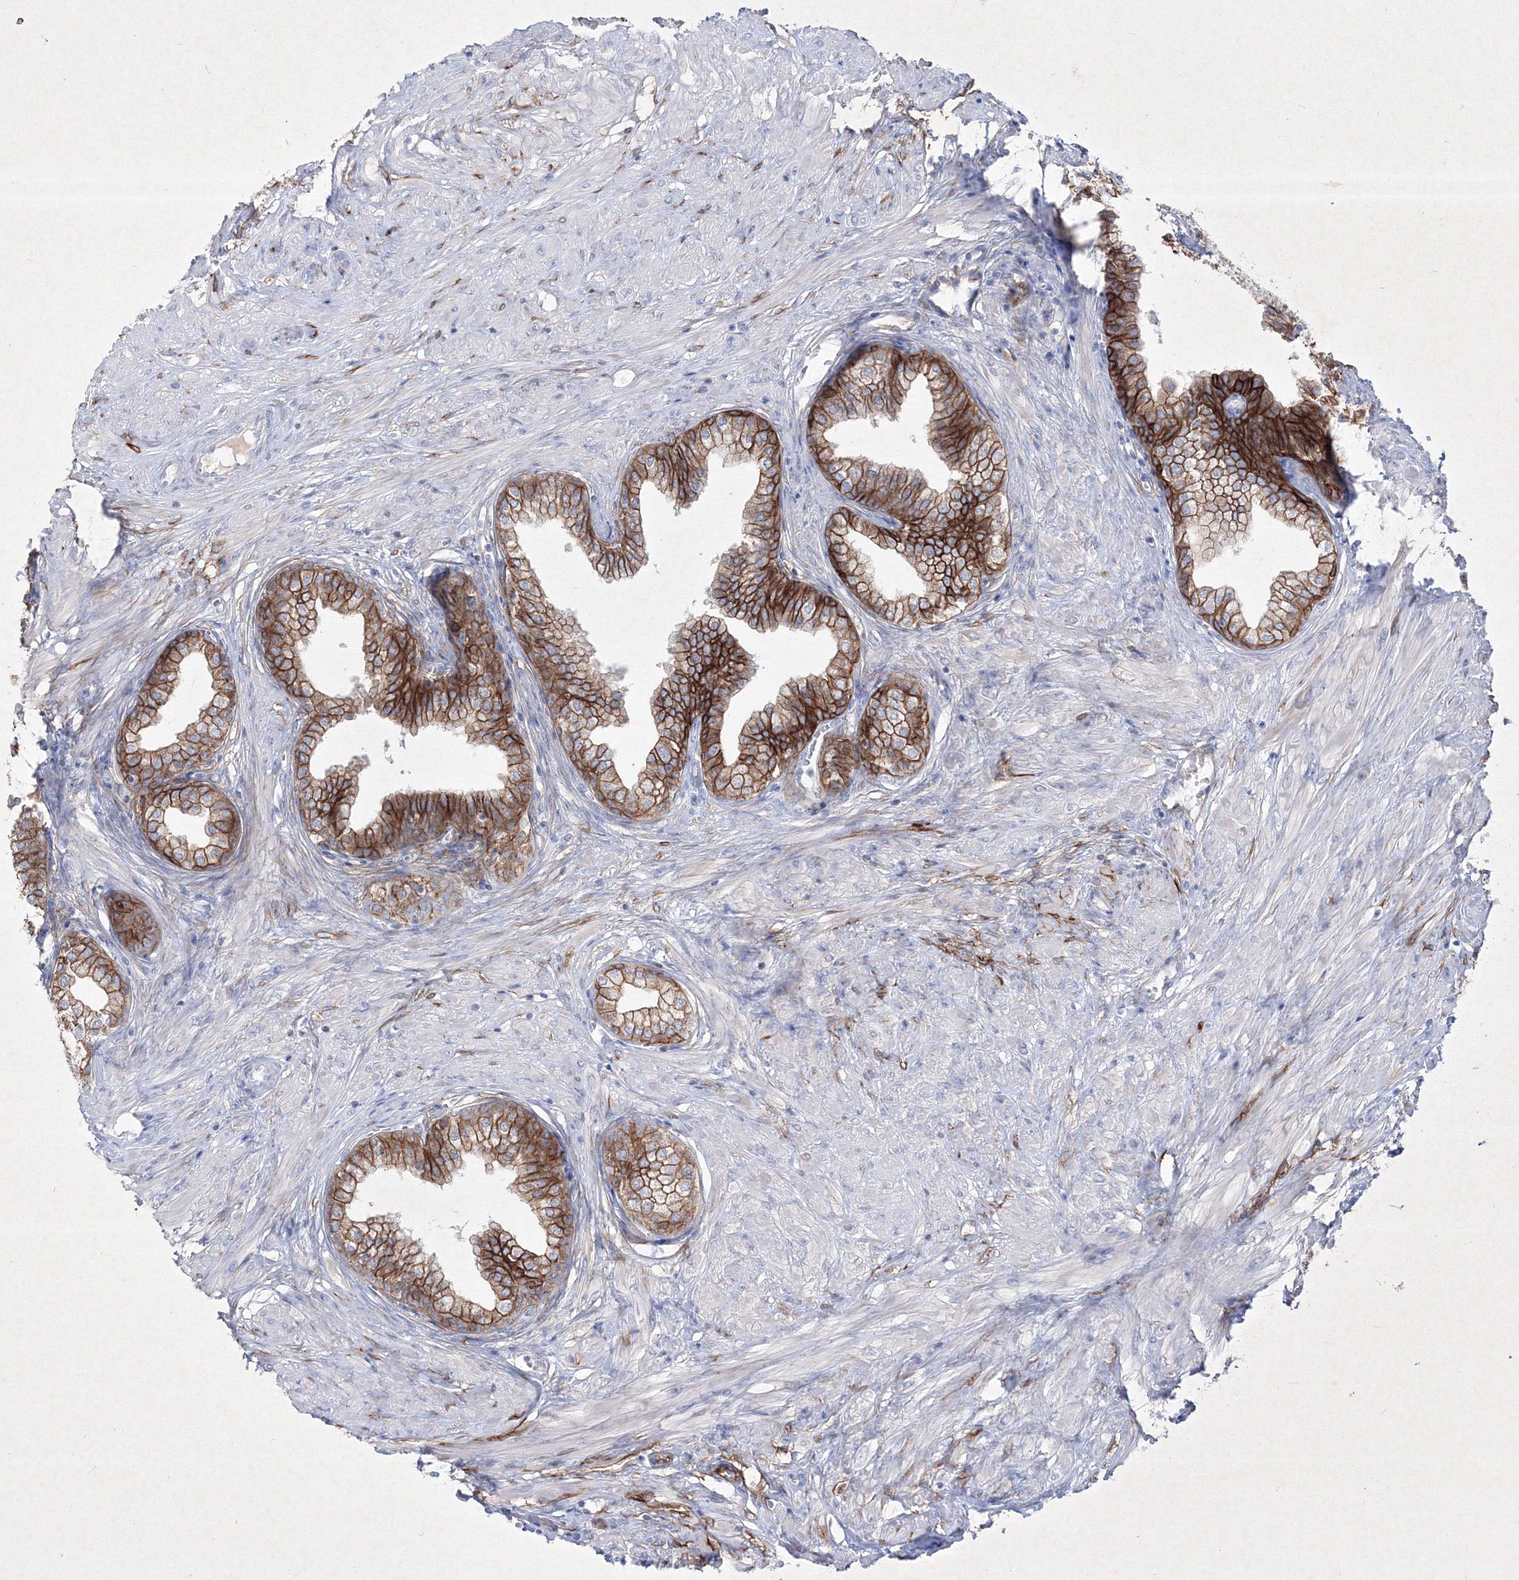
{"staining": {"intensity": "strong", "quantity": ">75%", "location": "cytoplasmic/membranous"}, "tissue": "prostate", "cell_type": "Glandular cells", "image_type": "normal", "snomed": [{"axis": "morphology", "description": "Normal tissue, NOS"}, {"axis": "morphology", "description": "Urothelial carcinoma, Low grade"}, {"axis": "topography", "description": "Urinary bladder"}, {"axis": "topography", "description": "Prostate"}], "caption": "IHC micrograph of normal human prostate stained for a protein (brown), which exhibits high levels of strong cytoplasmic/membranous staining in approximately >75% of glandular cells.", "gene": "TMEM139", "patient": {"sex": "male", "age": 60}}